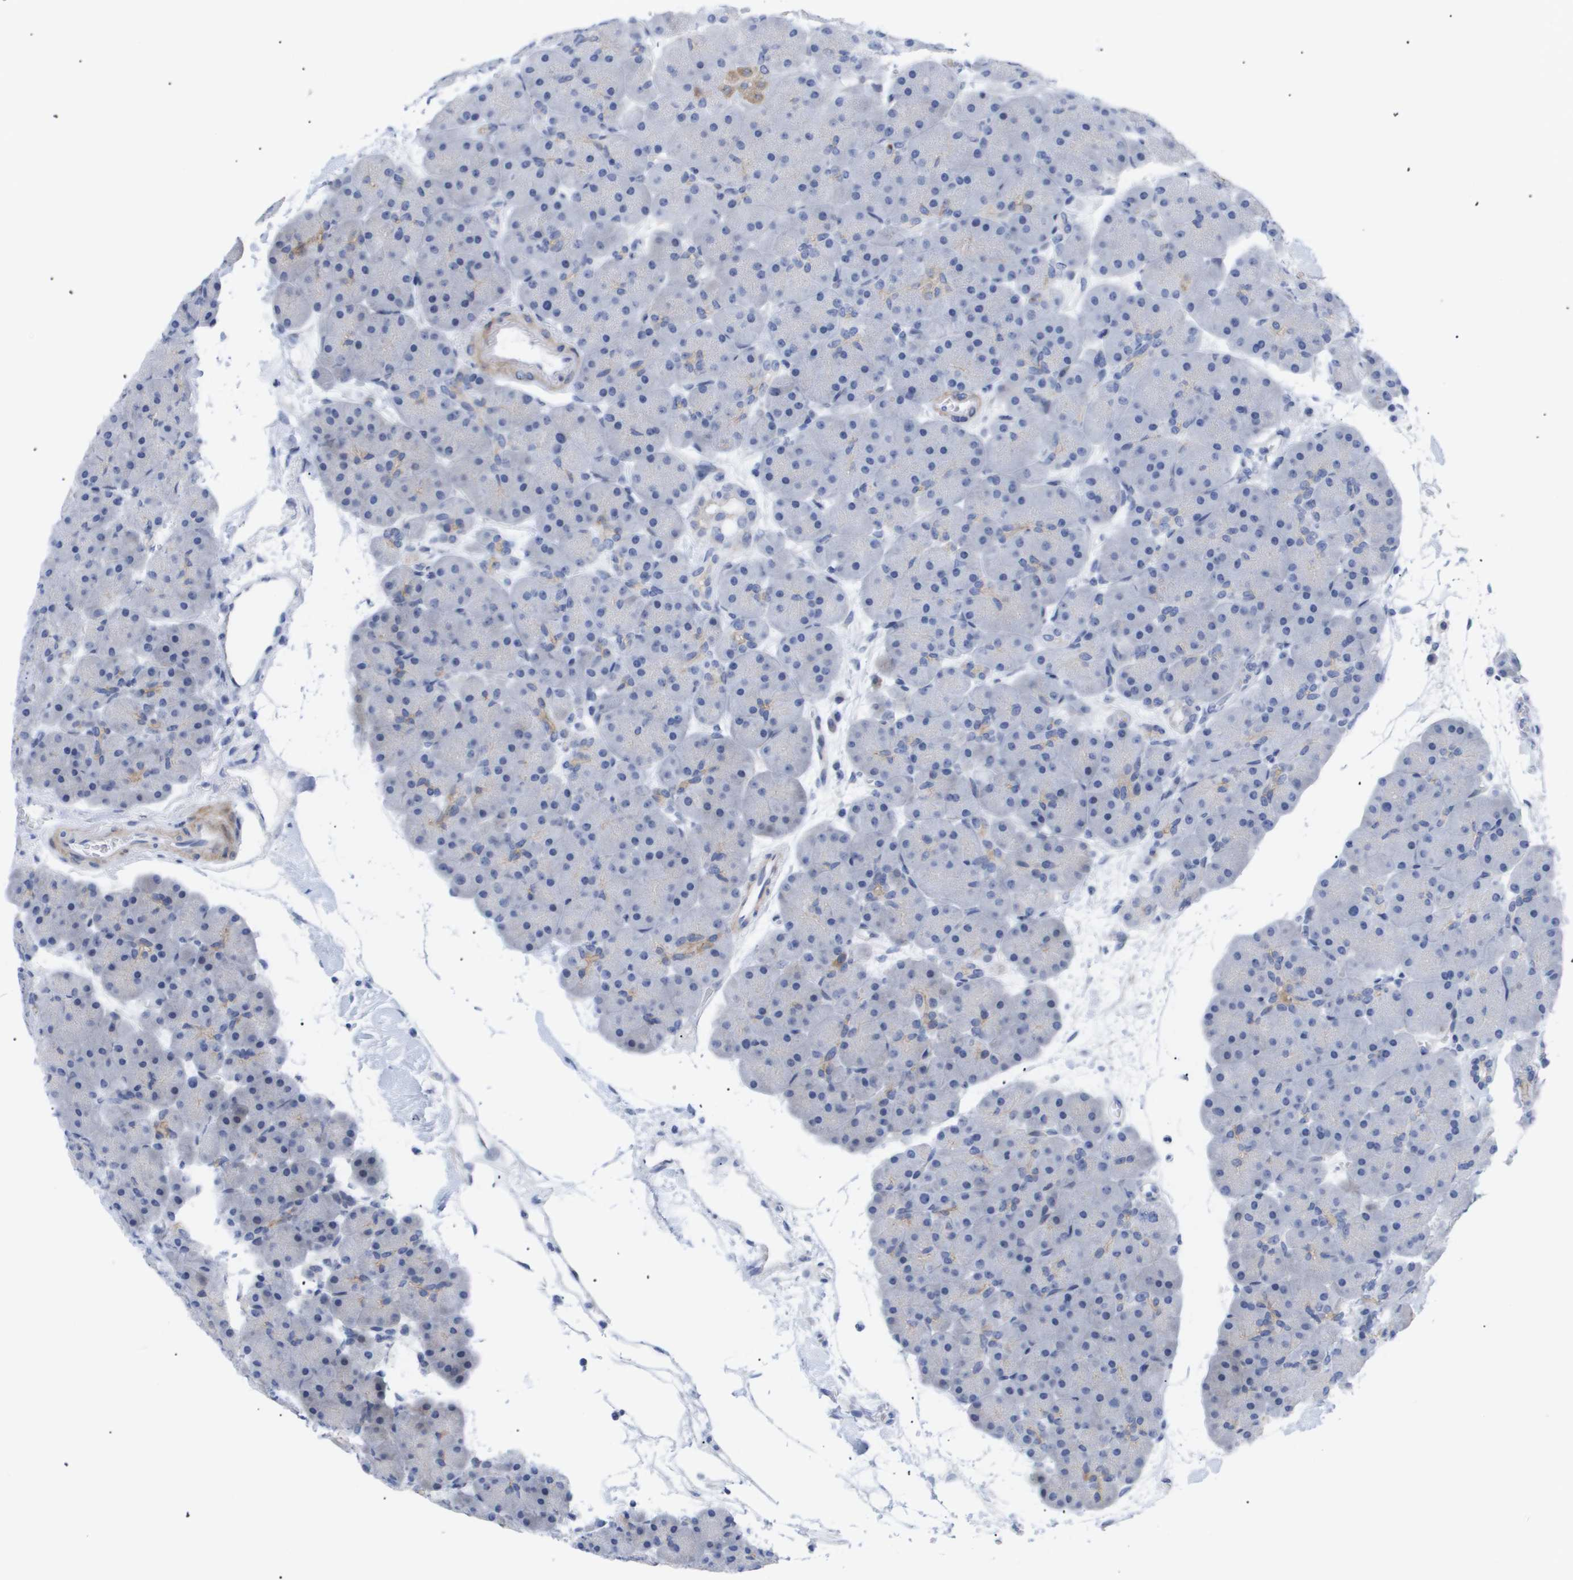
{"staining": {"intensity": "moderate", "quantity": "<25%", "location": "cytoplasmic/membranous"}, "tissue": "pancreas", "cell_type": "Exocrine glandular cells", "image_type": "normal", "snomed": [{"axis": "morphology", "description": "Normal tissue, NOS"}, {"axis": "topography", "description": "Pancreas"}], "caption": "Immunohistochemical staining of unremarkable pancreas demonstrates moderate cytoplasmic/membranous protein staining in approximately <25% of exocrine glandular cells.", "gene": "CAV3", "patient": {"sex": "male", "age": 66}}